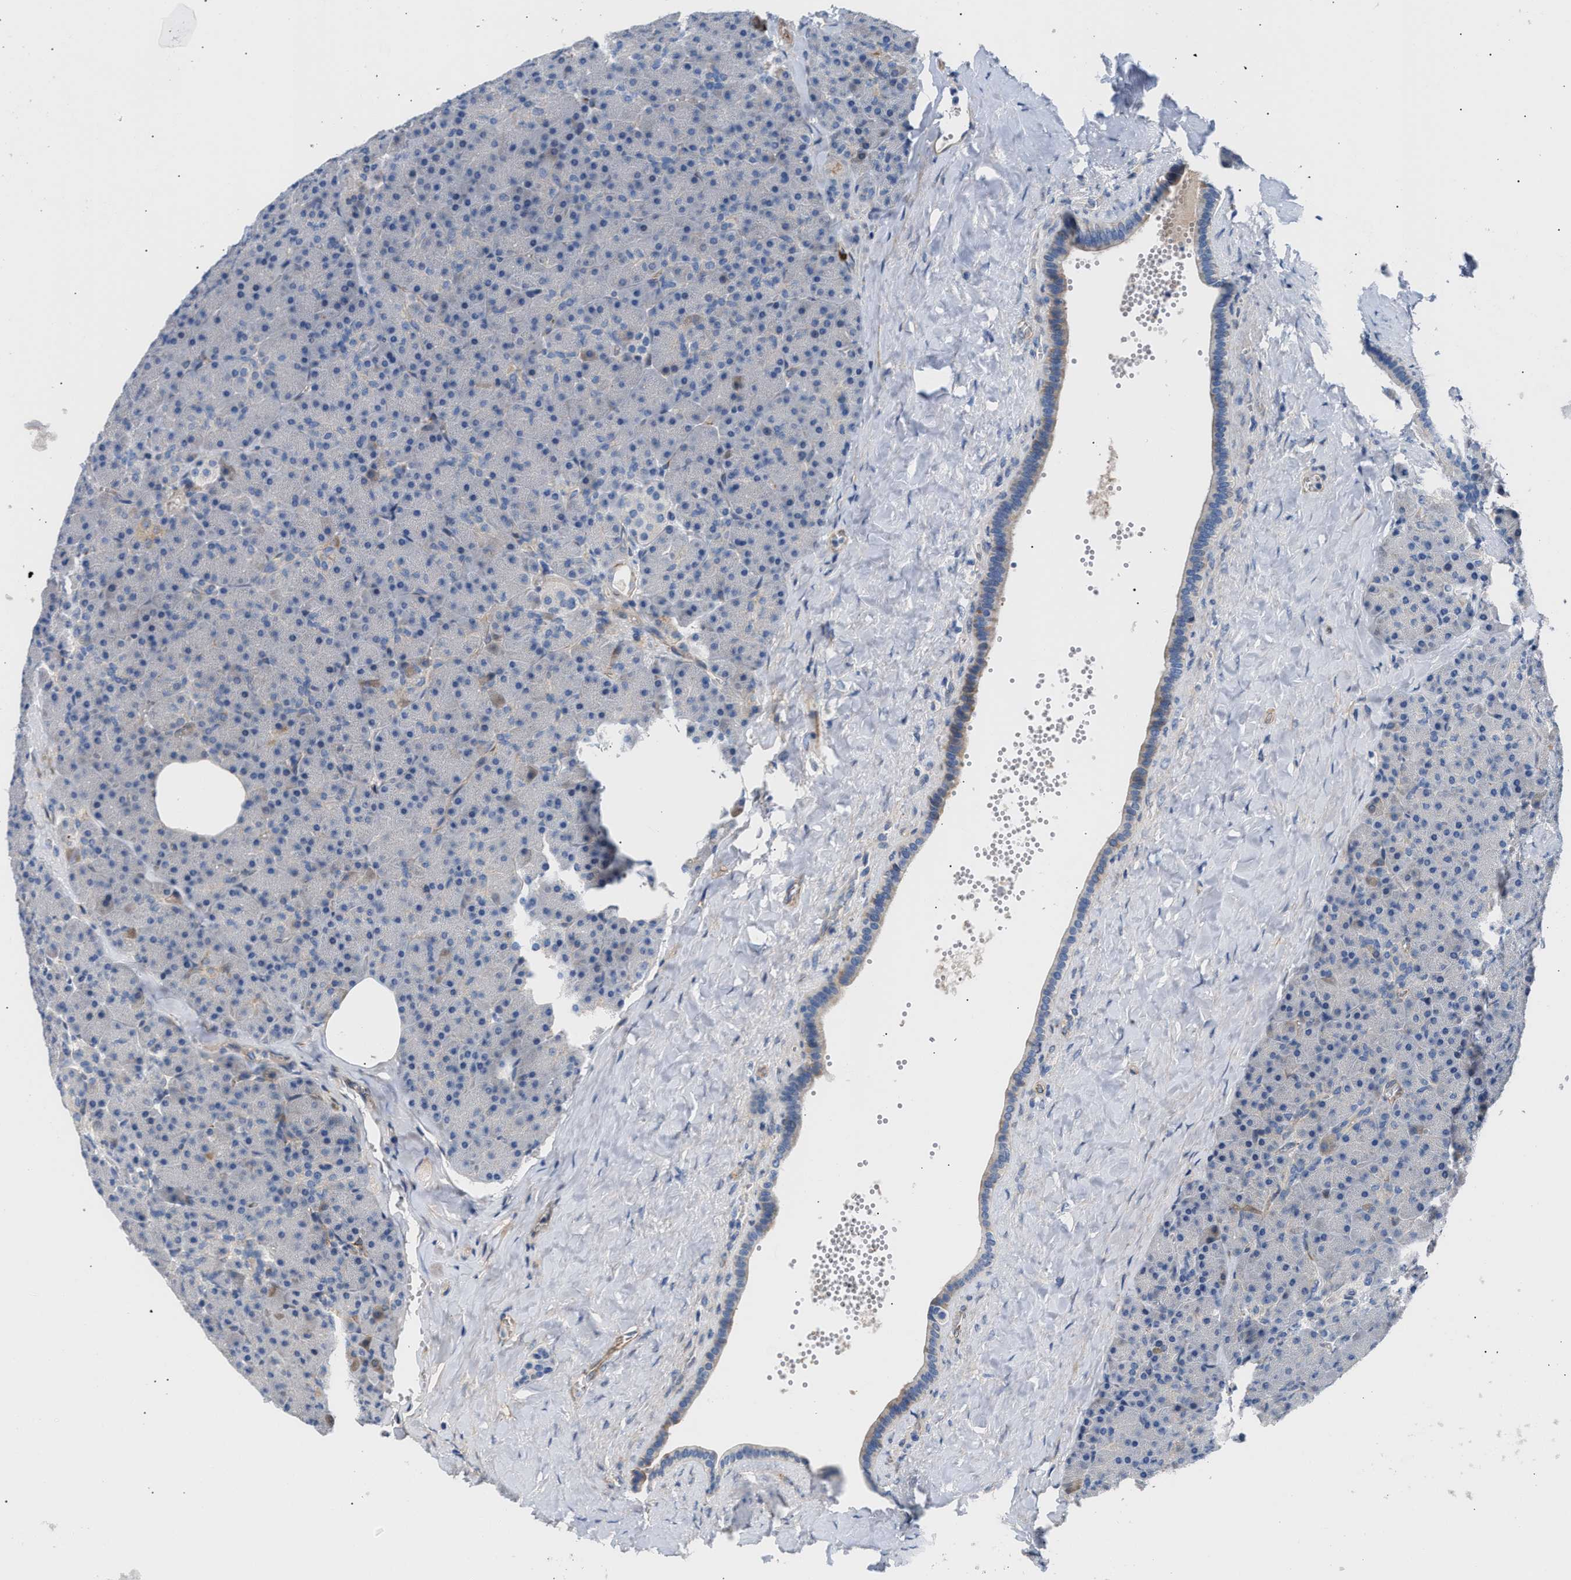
{"staining": {"intensity": "negative", "quantity": "none", "location": "none"}, "tissue": "pancreas", "cell_type": "Exocrine glandular cells", "image_type": "normal", "snomed": [{"axis": "morphology", "description": "Normal tissue, NOS"}, {"axis": "morphology", "description": "Carcinoid, malignant, NOS"}, {"axis": "topography", "description": "Pancreas"}], "caption": "An immunohistochemistry (IHC) micrograph of benign pancreas is shown. There is no staining in exocrine glandular cells of pancreas.", "gene": "TFPI", "patient": {"sex": "female", "age": 35}}